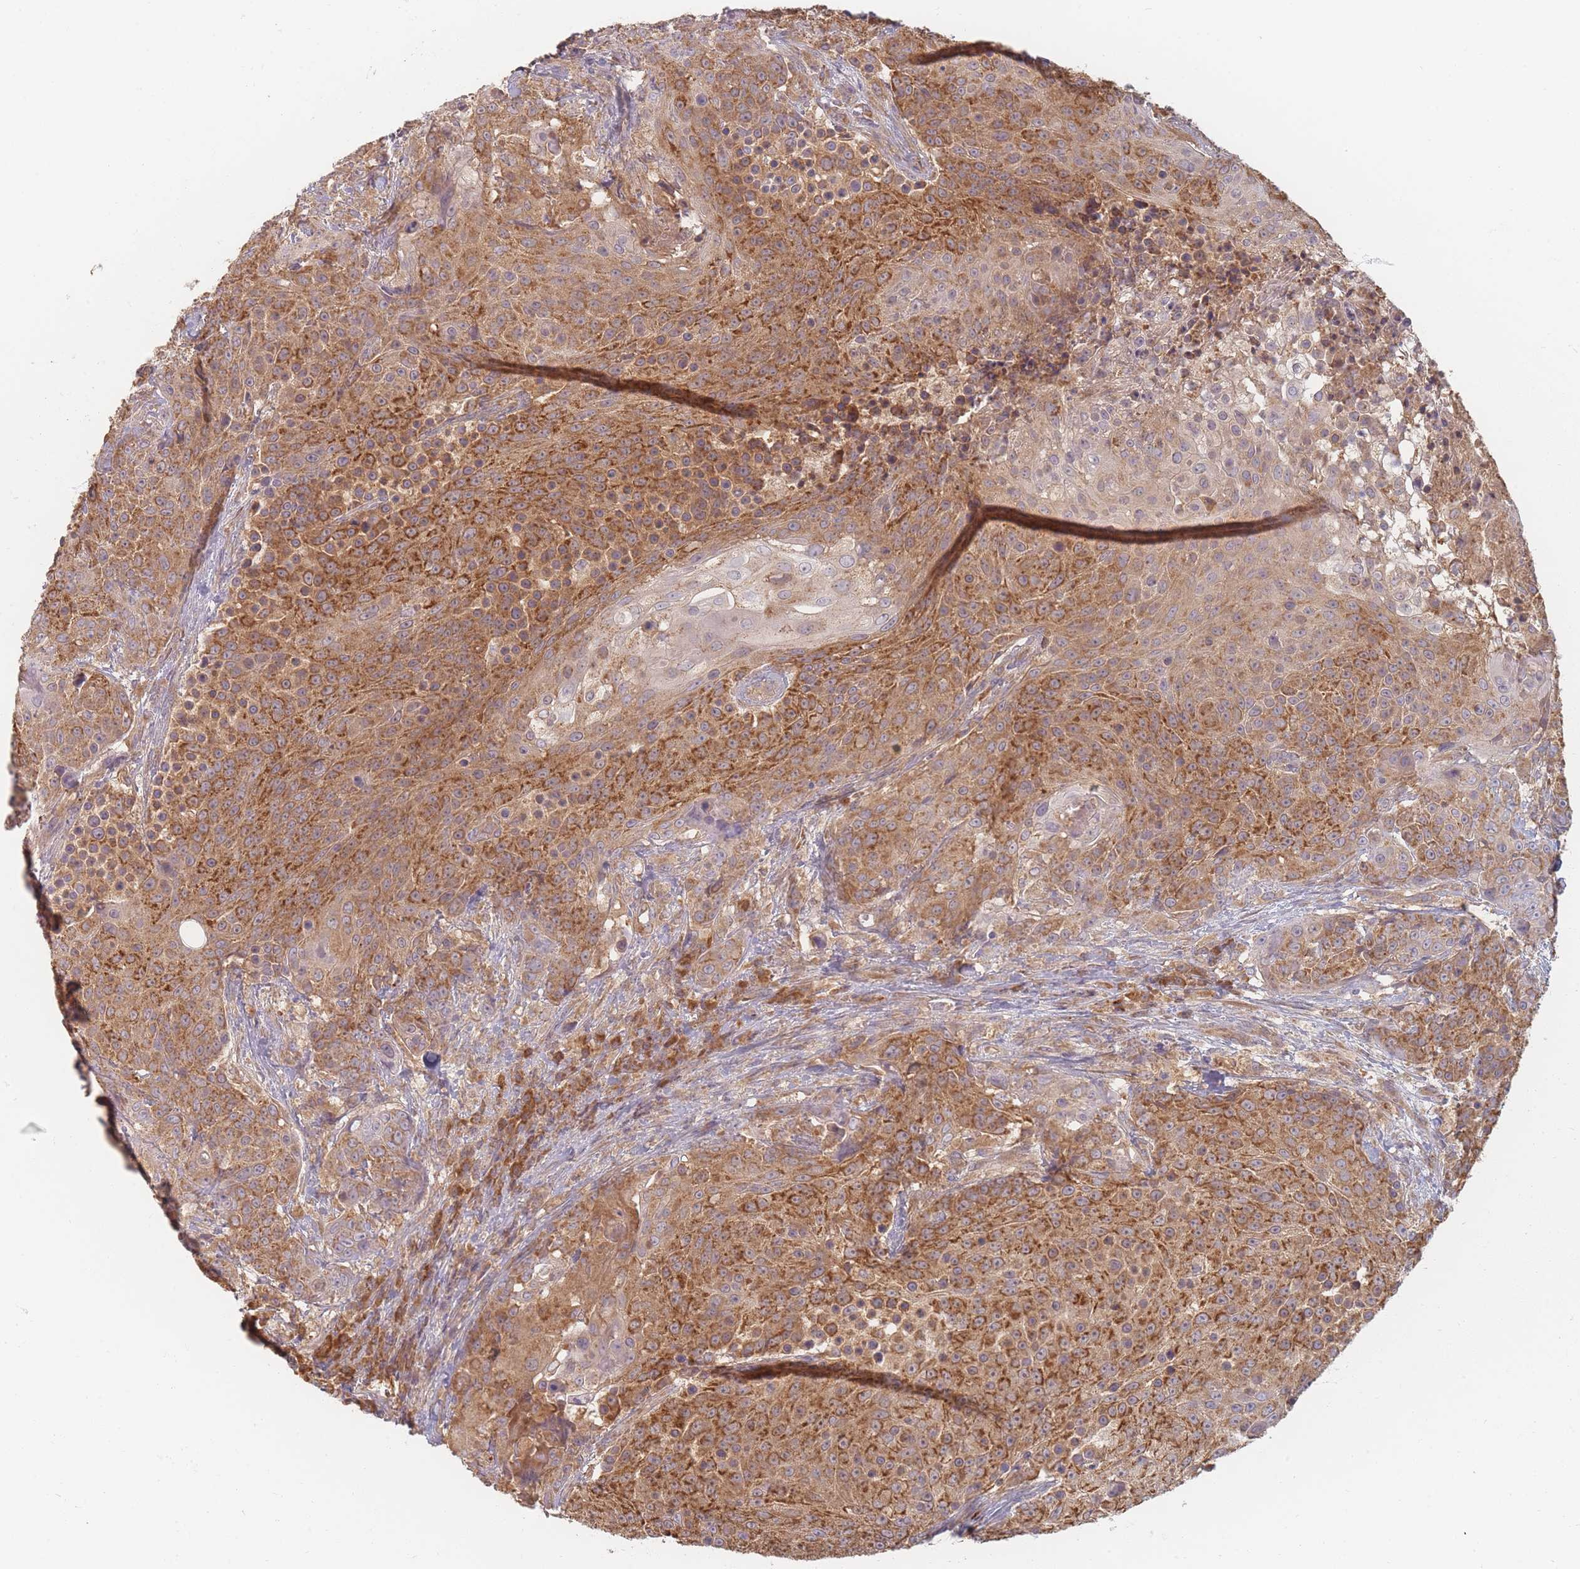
{"staining": {"intensity": "moderate", "quantity": ">75%", "location": "cytoplasmic/membranous"}, "tissue": "urothelial cancer", "cell_type": "Tumor cells", "image_type": "cancer", "snomed": [{"axis": "morphology", "description": "Urothelial carcinoma, High grade"}, {"axis": "topography", "description": "Urinary bladder"}], "caption": "This photomicrograph shows urothelial cancer stained with IHC to label a protein in brown. The cytoplasmic/membranous of tumor cells show moderate positivity for the protein. Nuclei are counter-stained blue.", "gene": "SLC35F3", "patient": {"sex": "female", "age": 63}}